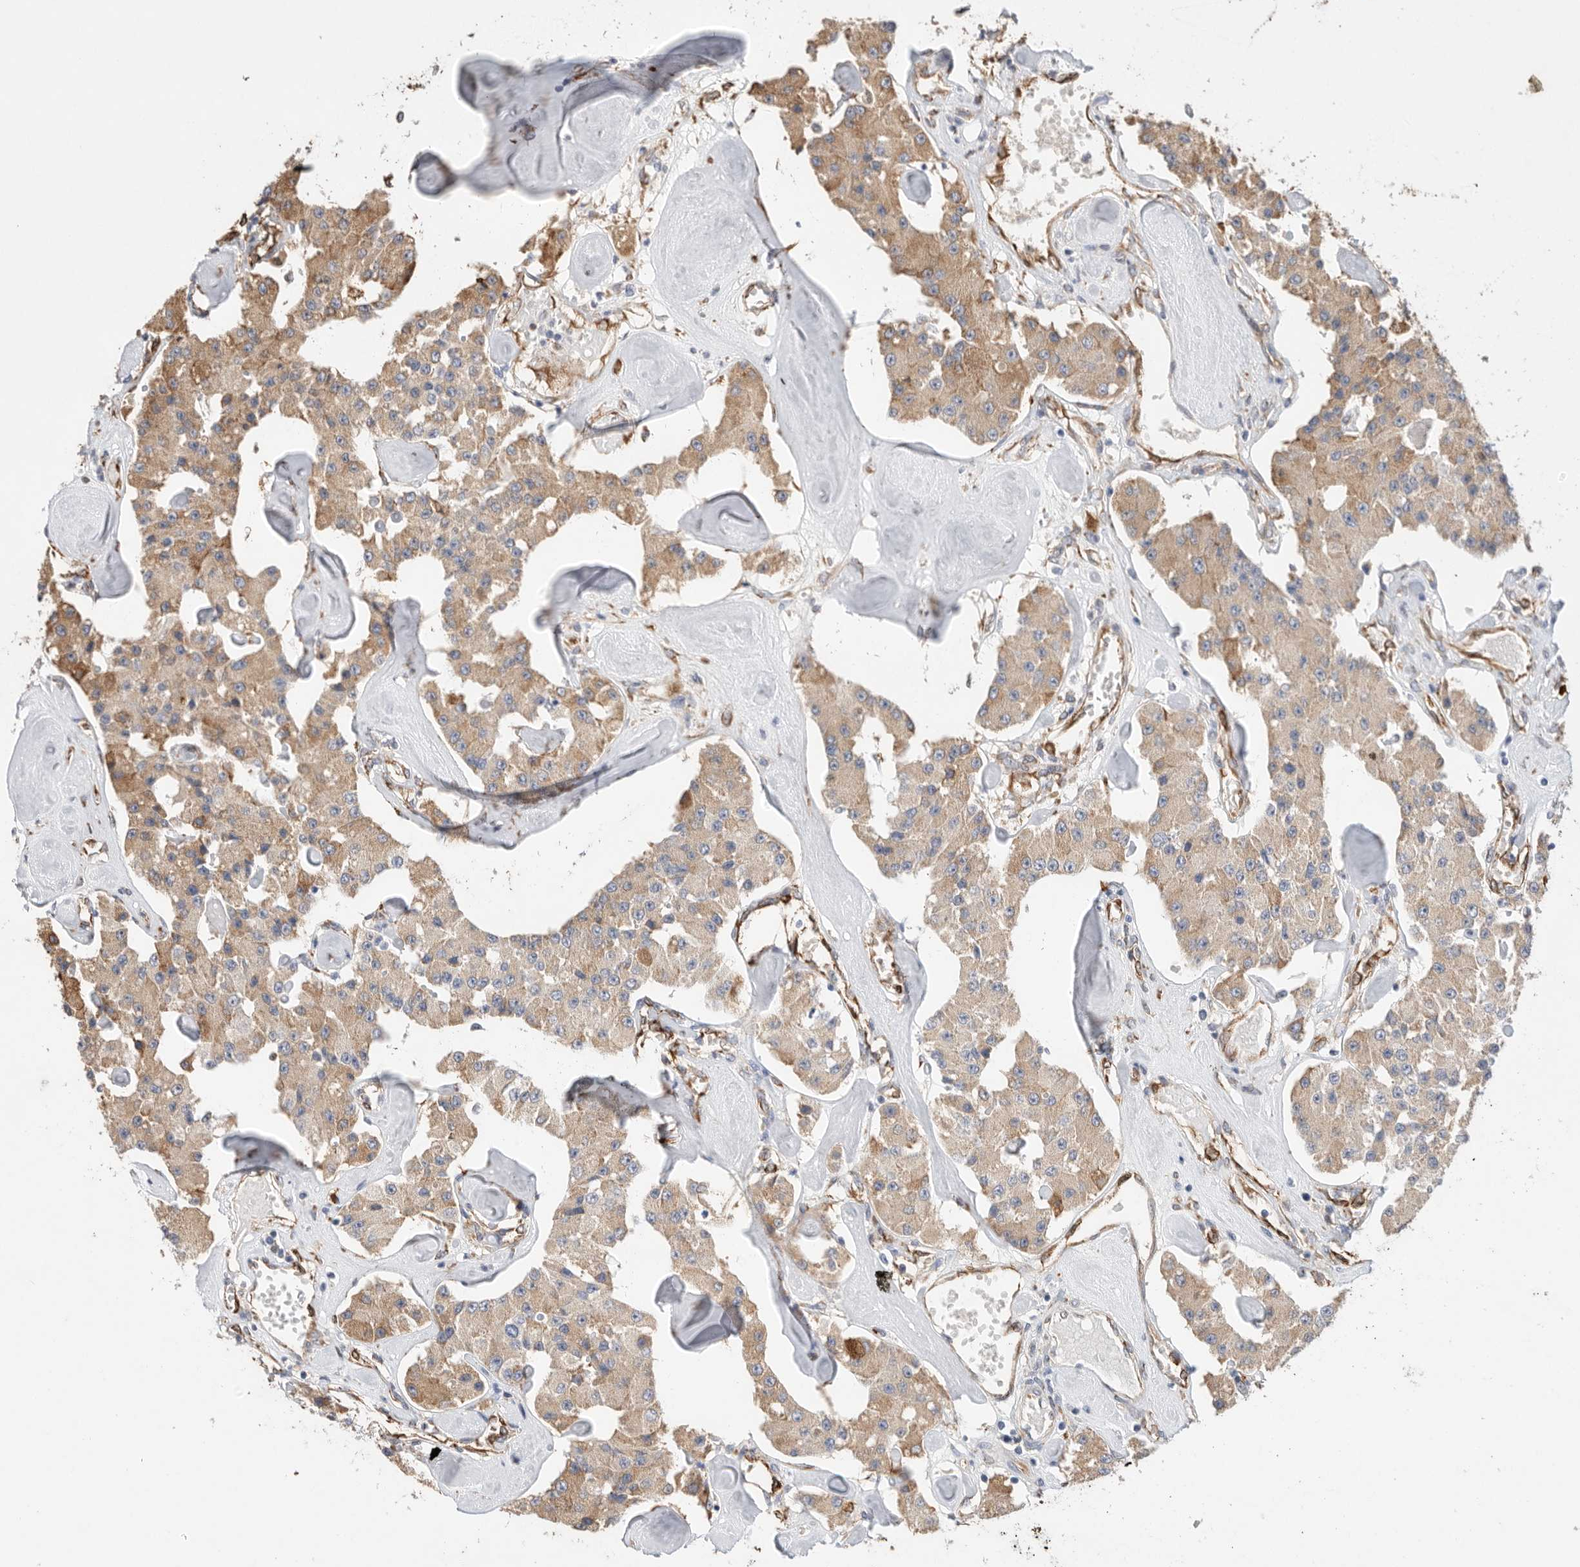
{"staining": {"intensity": "weak", "quantity": ">75%", "location": "cytoplasmic/membranous"}, "tissue": "carcinoid", "cell_type": "Tumor cells", "image_type": "cancer", "snomed": [{"axis": "morphology", "description": "Carcinoid, malignant, NOS"}, {"axis": "topography", "description": "Pancreas"}], "caption": "An IHC micrograph of tumor tissue is shown. Protein staining in brown highlights weak cytoplasmic/membranous positivity in carcinoid within tumor cells.", "gene": "BLOC1S5", "patient": {"sex": "male", "age": 41}}